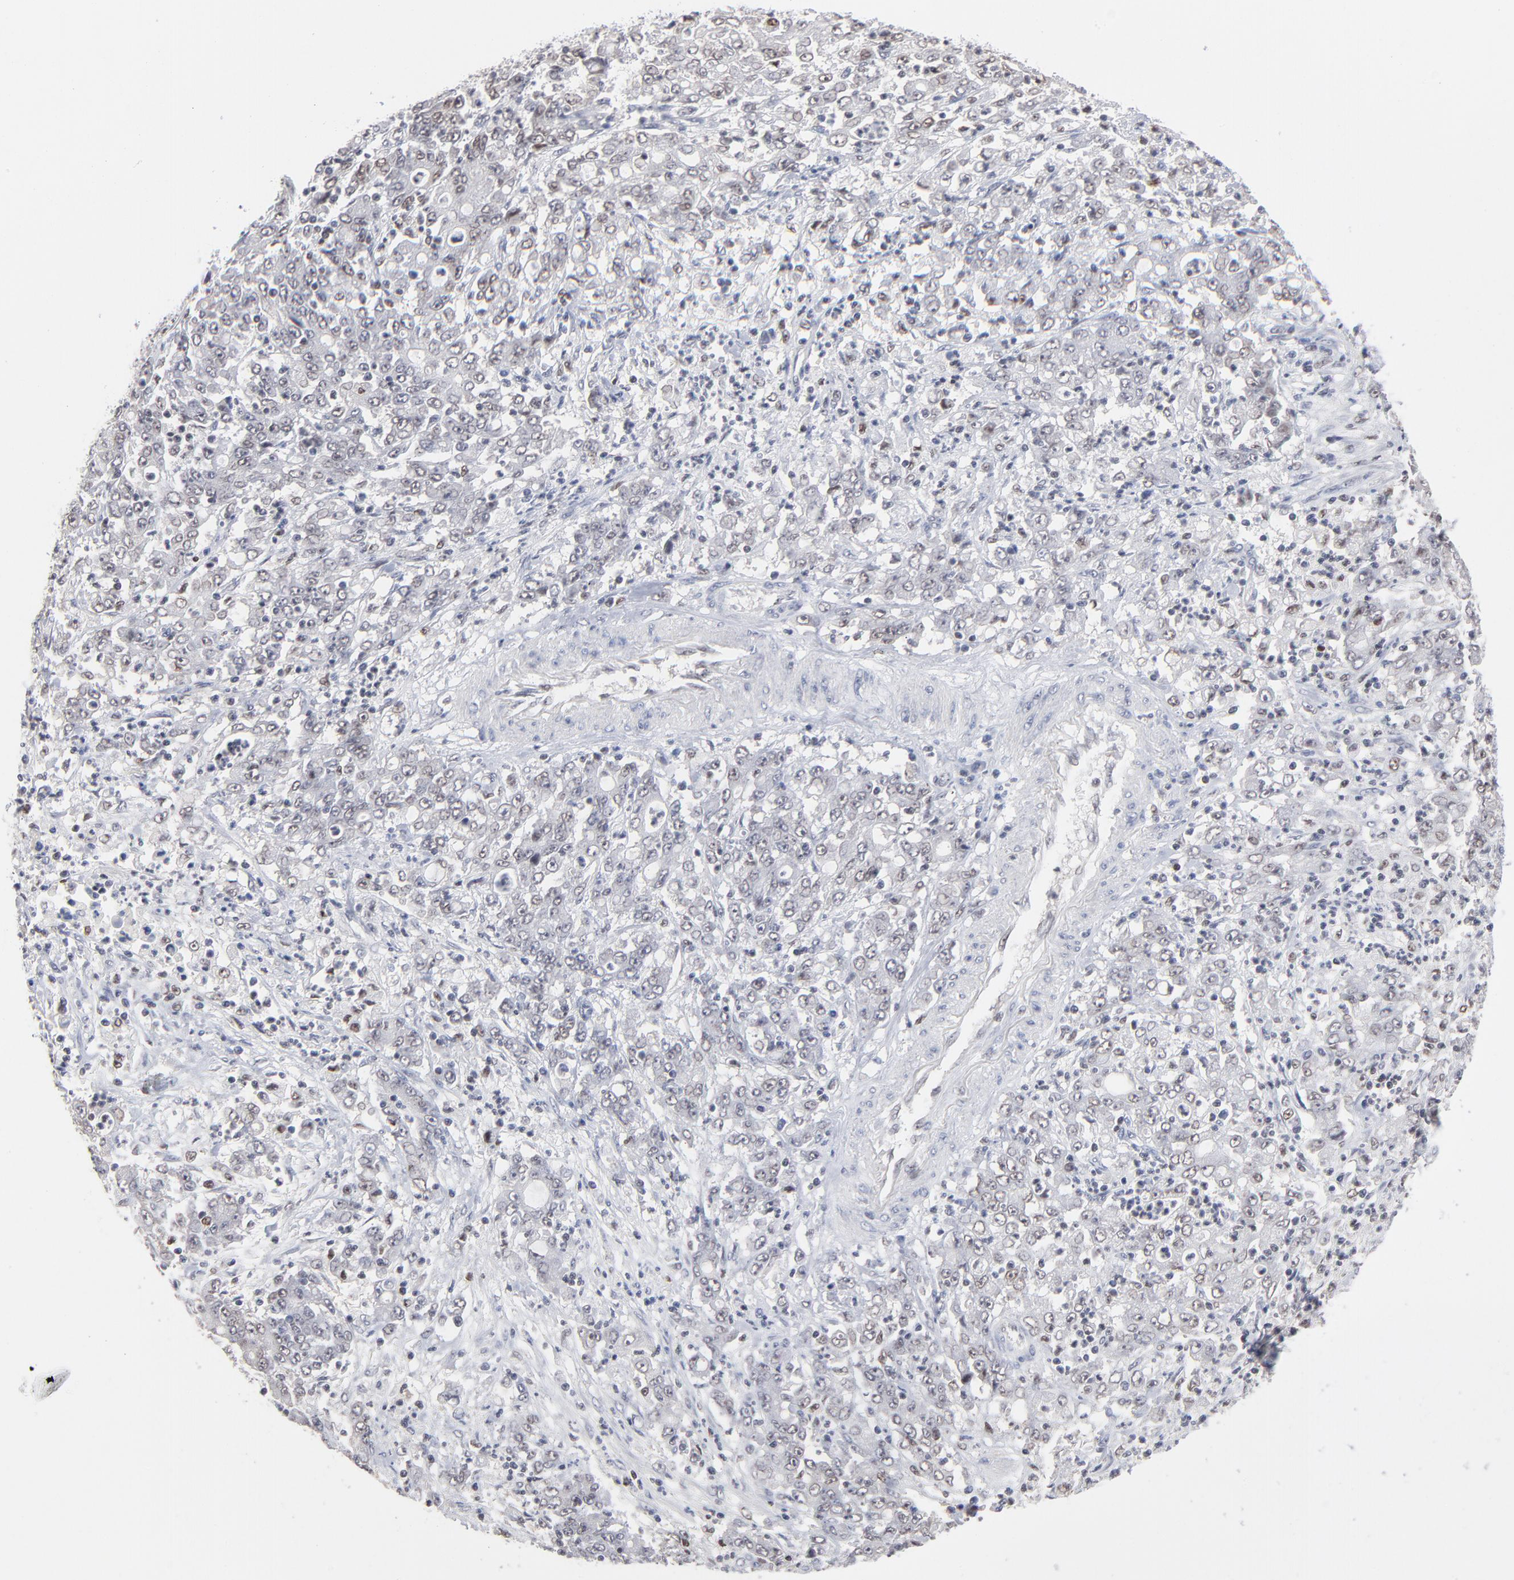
{"staining": {"intensity": "negative", "quantity": "none", "location": "none"}, "tissue": "stomach cancer", "cell_type": "Tumor cells", "image_type": "cancer", "snomed": [{"axis": "morphology", "description": "Adenocarcinoma, NOS"}, {"axis": "topography", "description": "Stomach, lower"}], "caption": "Stomach cancer (adenocarcinoma) was stained to show a protein in brown. There is no significant staining in tumor cells.", "gene": "MAX", "patient": {"sex": "female", "age": 71}}